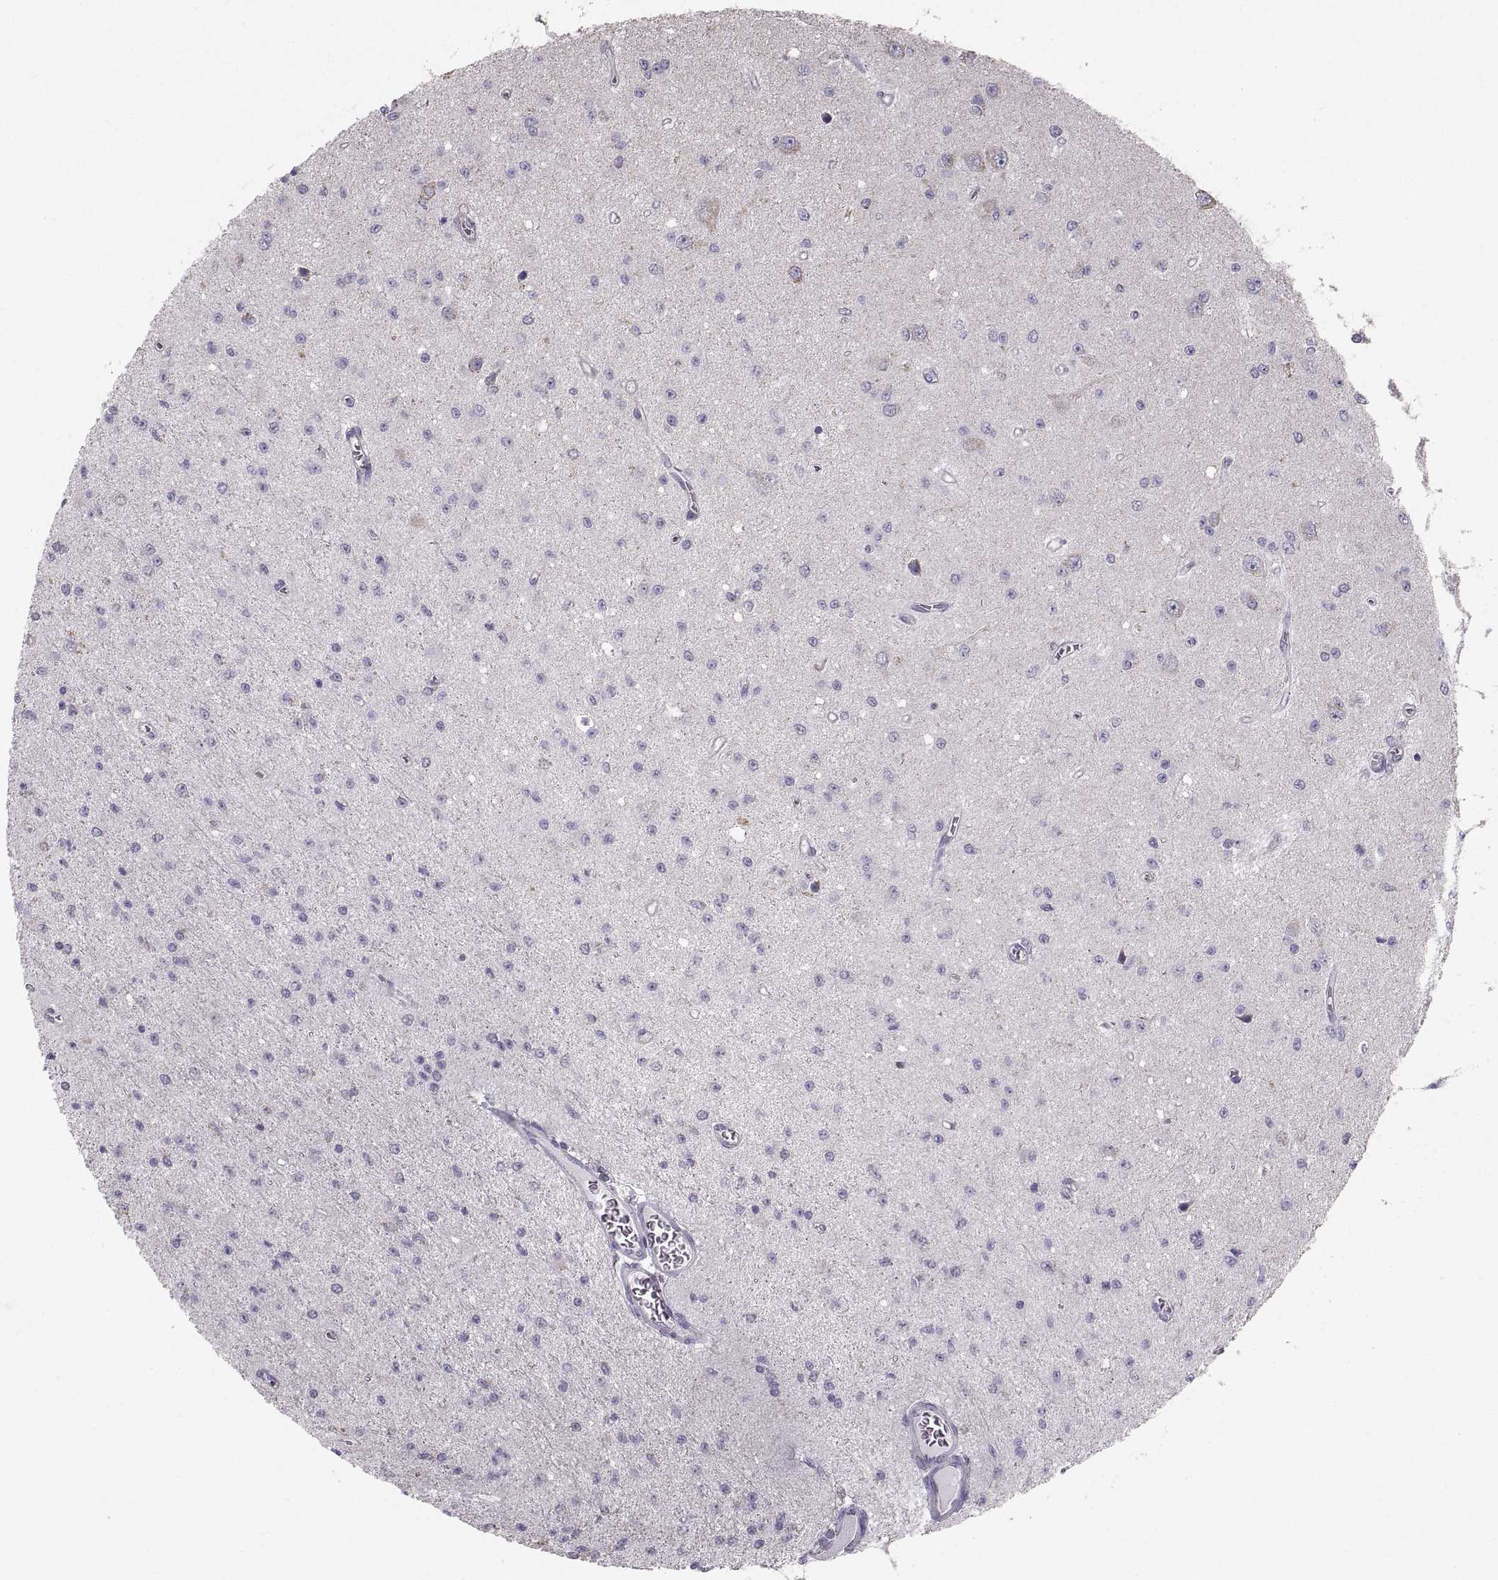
{"staining": {"intensity": "negative", "quantity": "none", "location": "none"}, "tissue": "glioma", "cell_type": "Tumor cells", "image_type": "cancer", "snomed": [{"axis": "morphology", "description": "Glioma, malignant, Low grade"}, {"axis": "topography", "description": "Brain"}], "caption": "Immunohistochemistry (IHC) photomicrograph of neoplastic tissue: glioma stained with DAB (3,3'-diaminobenzidine) reveals no significant protein expression in tumor cells.", "gene": "STMND1", "patient": {"sex": "female", "age": 45}}